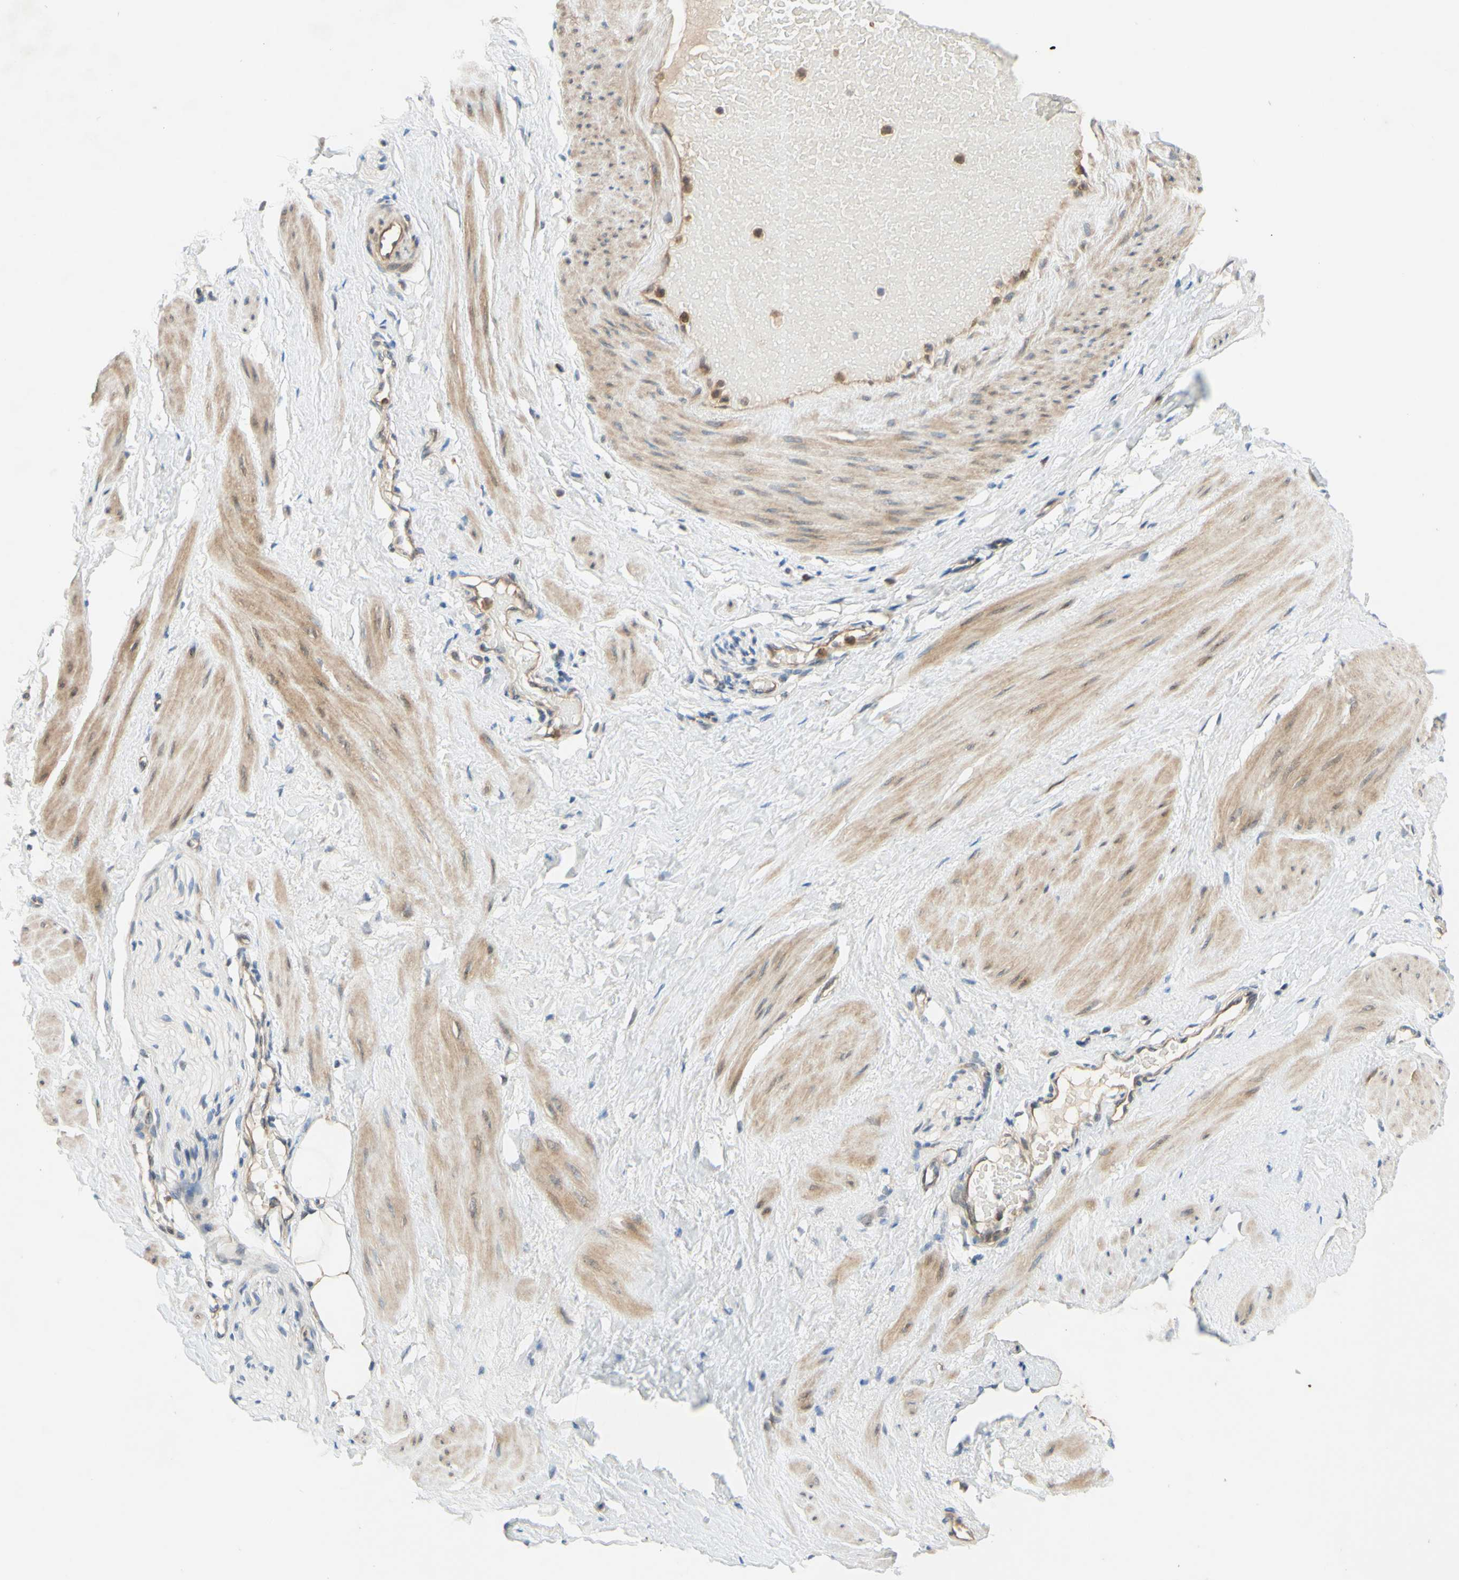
{"staining": {"intensity": "moderate", "quantity": ">75%", "location": "cytoplasmic/membranous"}, "tissue": "adipose tissue", "cell_type": "Adipocytes", "image_type": "normal", "snomed": [{"axis": "morphology", "description": "Normal tissue, NOS"}, {"axis": "topography", "description": "Soft tissue"}, {"axis": "topography", "description": "Vascular tissue"}], "caption": "Immunohistochemistry staining of benign adipose tissue, which demonstrates medium levels of moderate cytoplasmic/membranous expression in about >75% of adipocytes indicating moderate cytoplasmic/membranous protein positivity. The staining was performed using DAB (3,3'-diaminobenzidine) (brown) for protein detection and nuclei were counterstained in hematoxylin (blue).", "gene": "GATA1", "patient": {"sex": "female", "age": 35}}